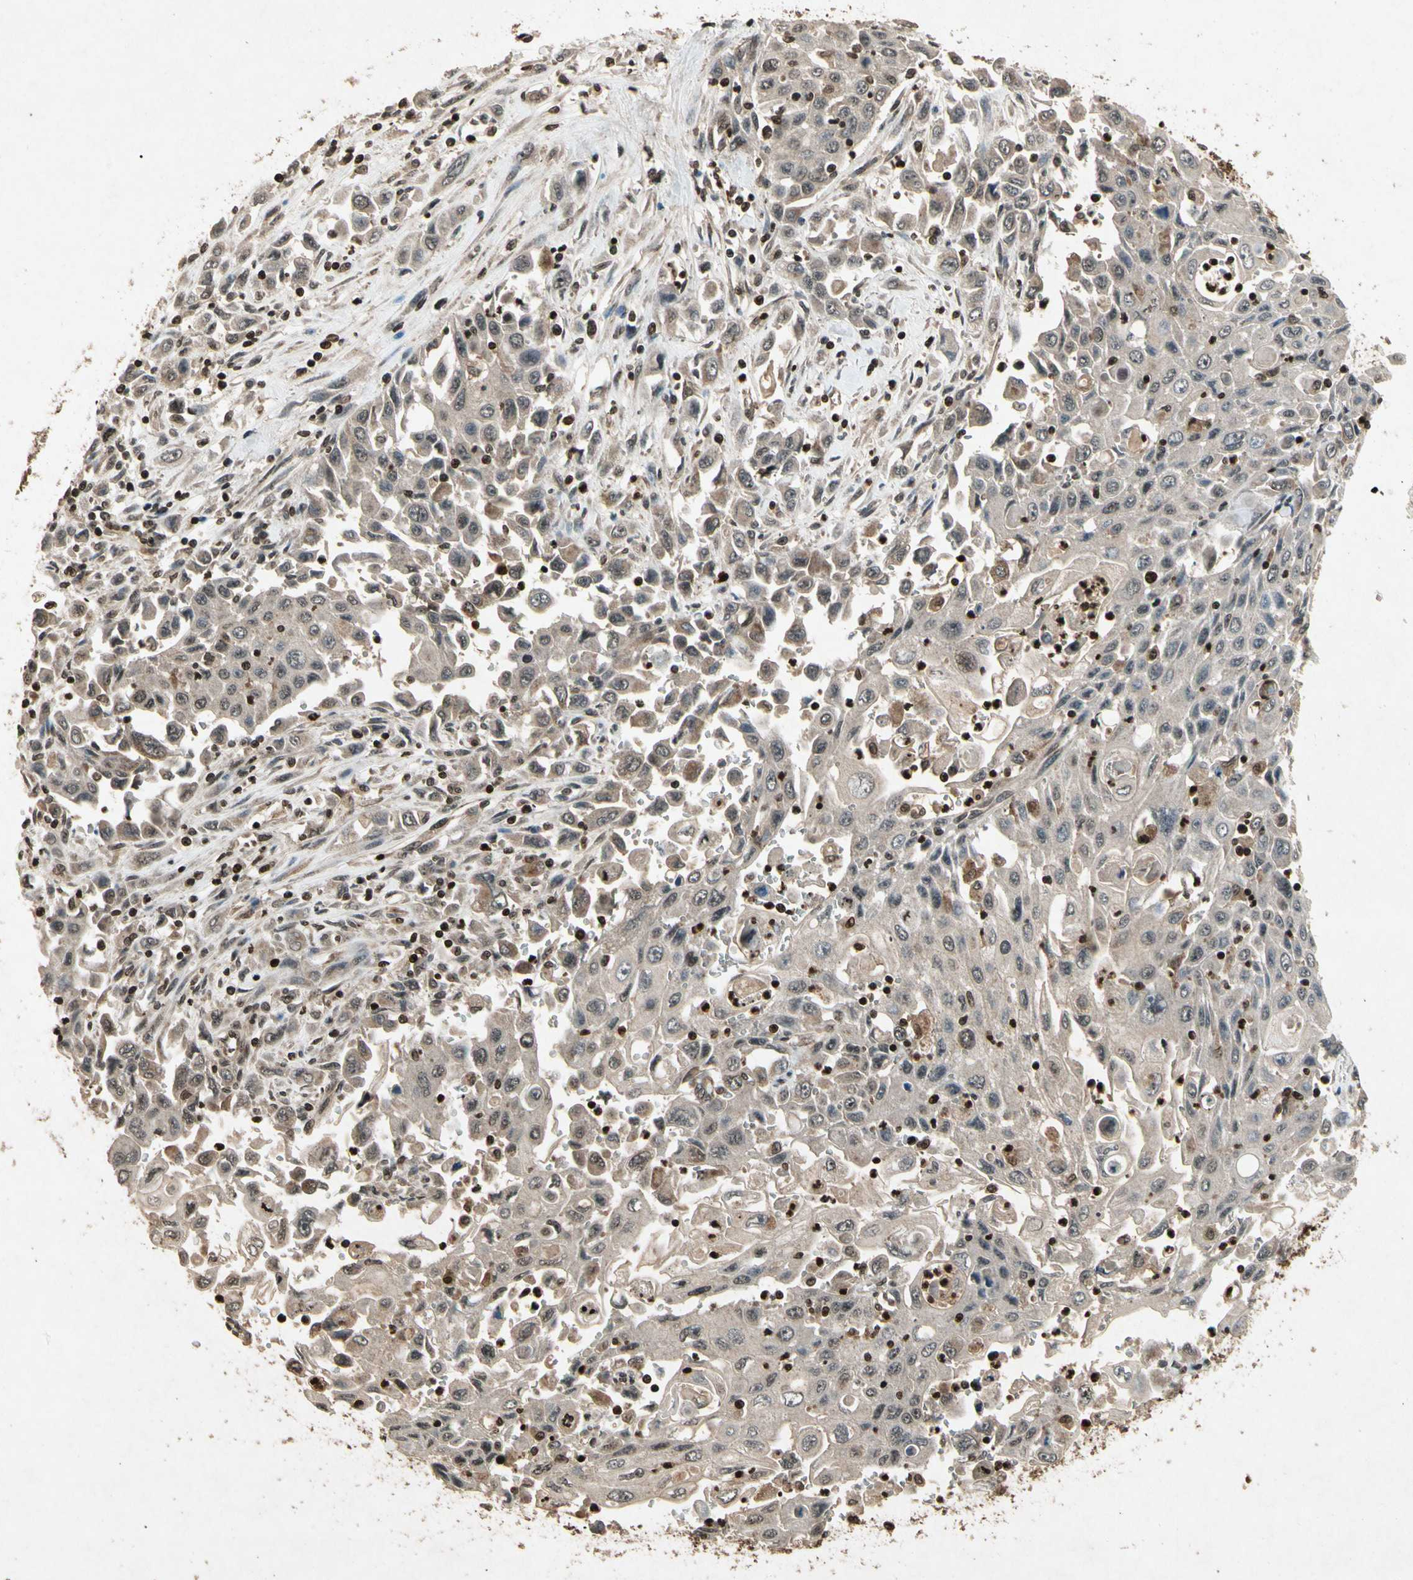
{"staining": {"intensity": "moderate", "quantity": ">75%", "location": "cytoplasmic/membranous"}, "tissue": "pancreatic cancer", "cell_type": "Tumor cells", "image_type": "cancer", "snomed": [{"axis": "morphology", "description": "Adenocarcinoma, NOS"}, {"axis": "topography", "description": "Pancreas"}], "caption": "Pancreatic adenocarcinoma stained for a protein demonstrates moderate cytoplasmic/membranous positivity in tumor cells. Immunohistochemistry (ihc) stains the protein in brown and the nuclei are stained blue.", "gene": "GLRX", "patient": {"sex": "male", "age": 70}}